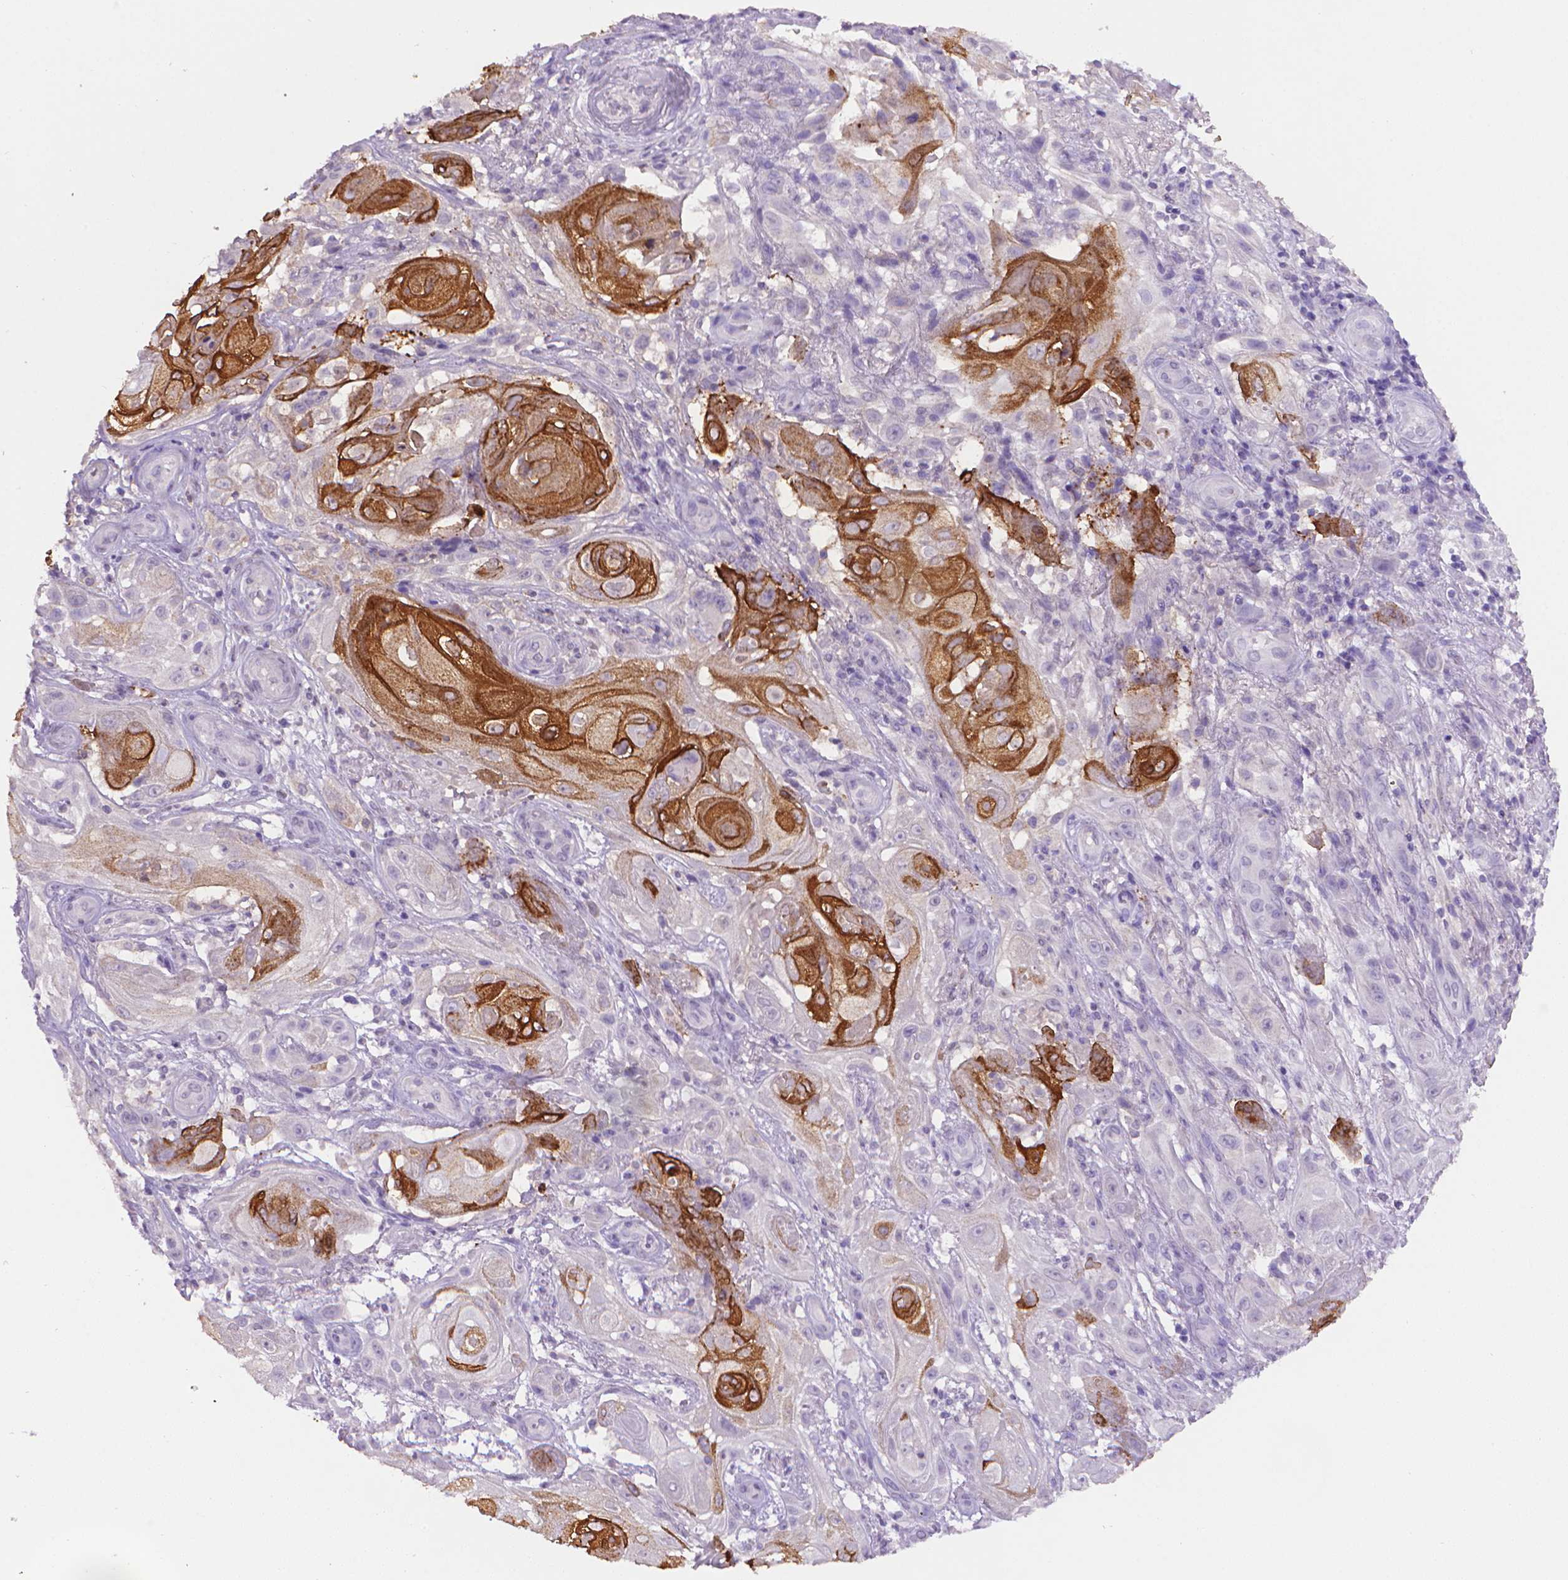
{"staining": {"intensity": "strong", "quantity": "<25%", "location": "cytoplasmic/membranous"}, "tissue": "skin cancer", "cell_type": "Tumor cells", "image_type": "cancer", "snomed": [{"axis": "morphology", "description": "Squamous cell carcinoma, NOS"}, {"axis": "topography", "description": "Skin"}], "caption": "Strong cytoplasmic/membranous protein expression is present in approximately <25% of tumor cells in skin cancer. (Stains: DAB (3,3'-diaminobenzidine) in brown, nuclei in blue, Microscopy: brightfield microscopy at high magnification).", "gene": "MUC1", "patient": {"sex": "male", "age": 62}}